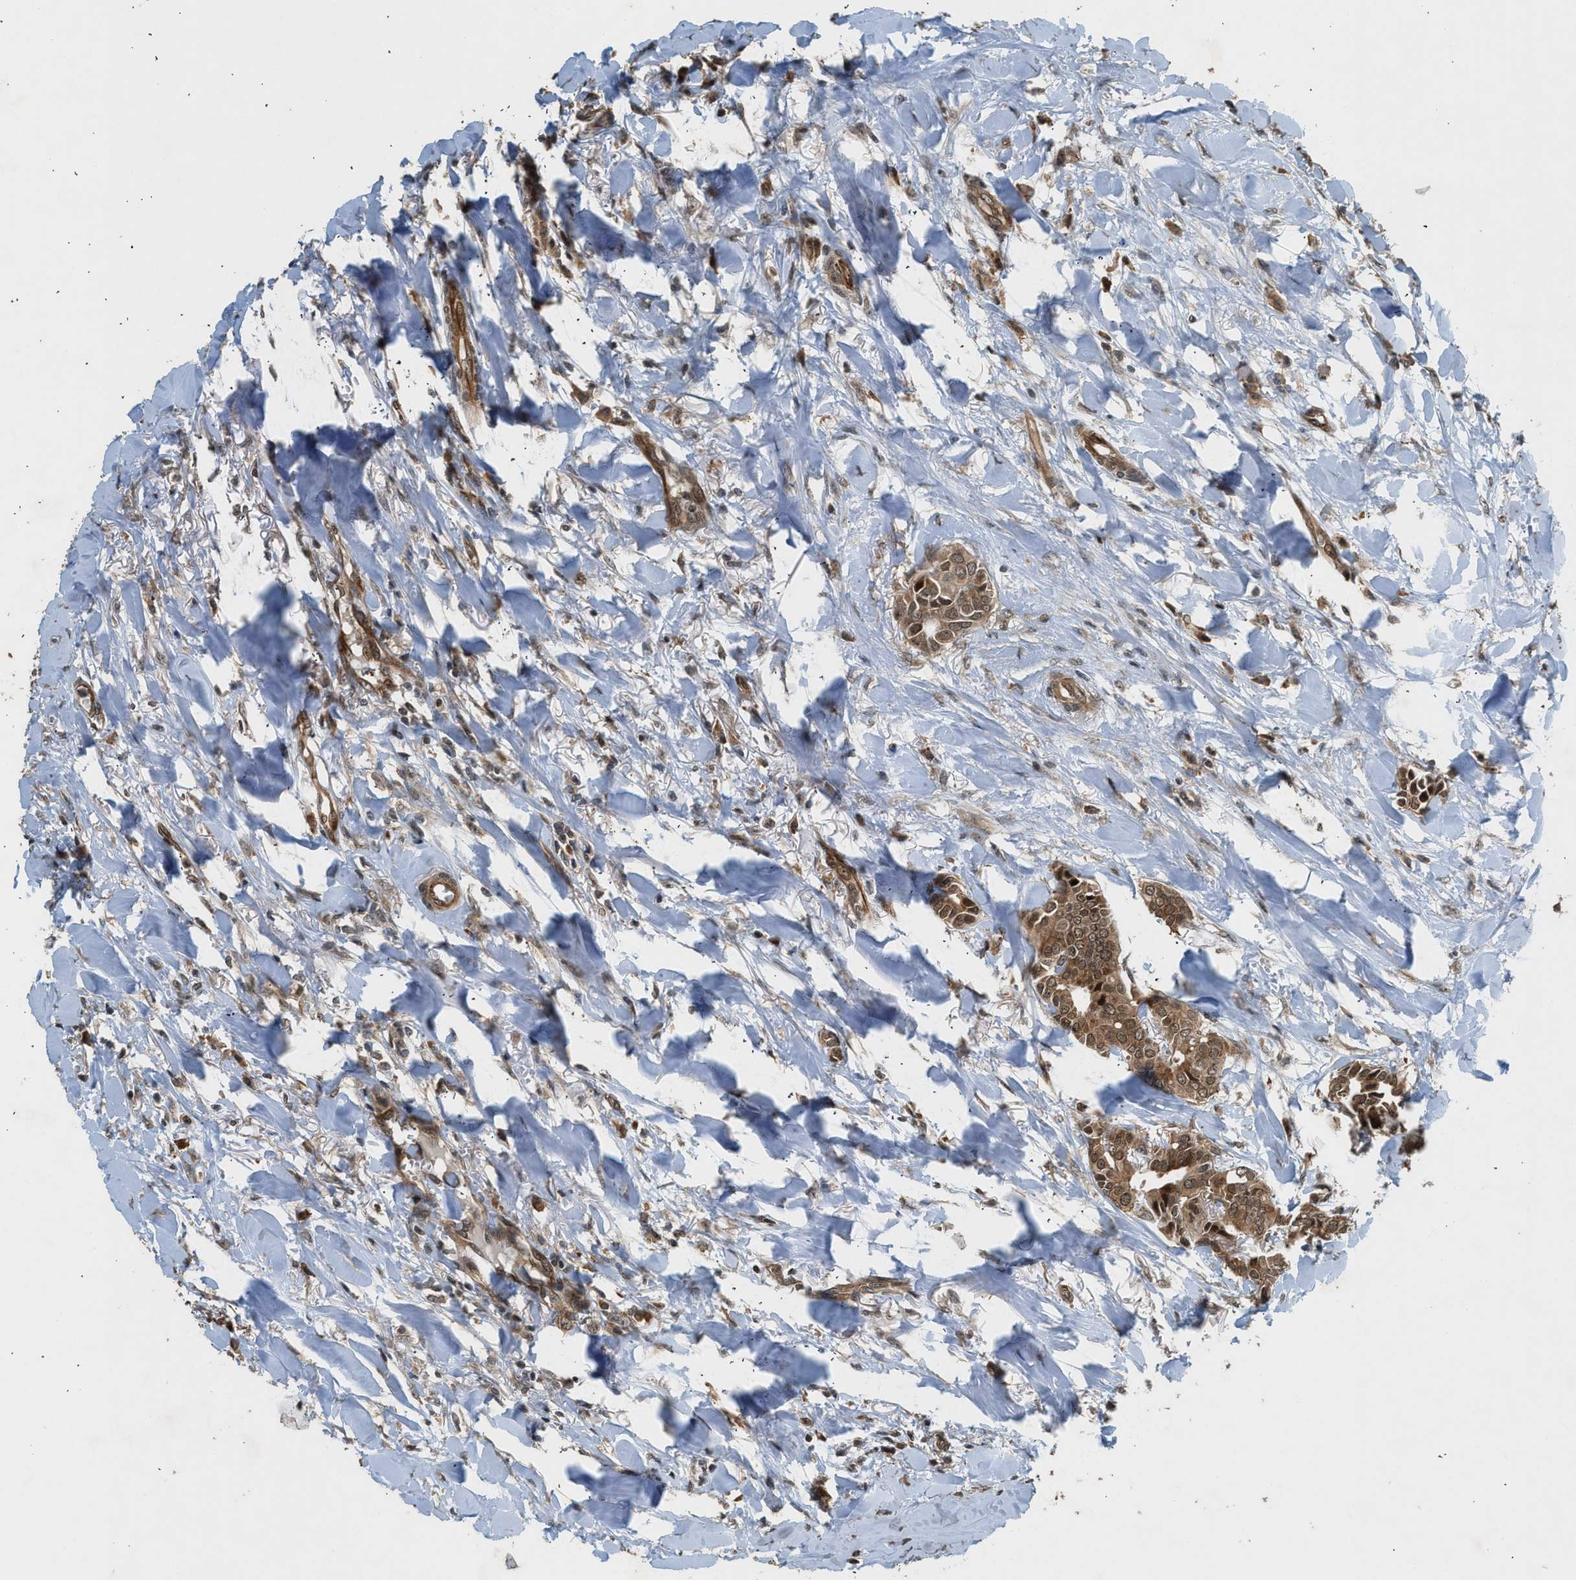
{"staining": {"intensity": "moderate", "quantity": ">75%", "location": "cytoplasmic/membranous"}, "tissue": "head and neck cancer", "cell_type": "Tumor cells", "image_type": "cancer", "snomed": [{"axis": "morphology", "description": "Adenocarcinoma, NOS"}, {"axis": "topography", "description": "Salivary gland"}, {"axis": "topography", "description": "Head-Neck"}], "caption": "An IHC histopathology image of tumor tissue is shown. Protein staining in brown highlights moderate cytoplasmic/membranous positivity in head and neck cancer within tumor cells.", "gene": "TXNL1", "patient": {"sex": "female", "age": 59}}